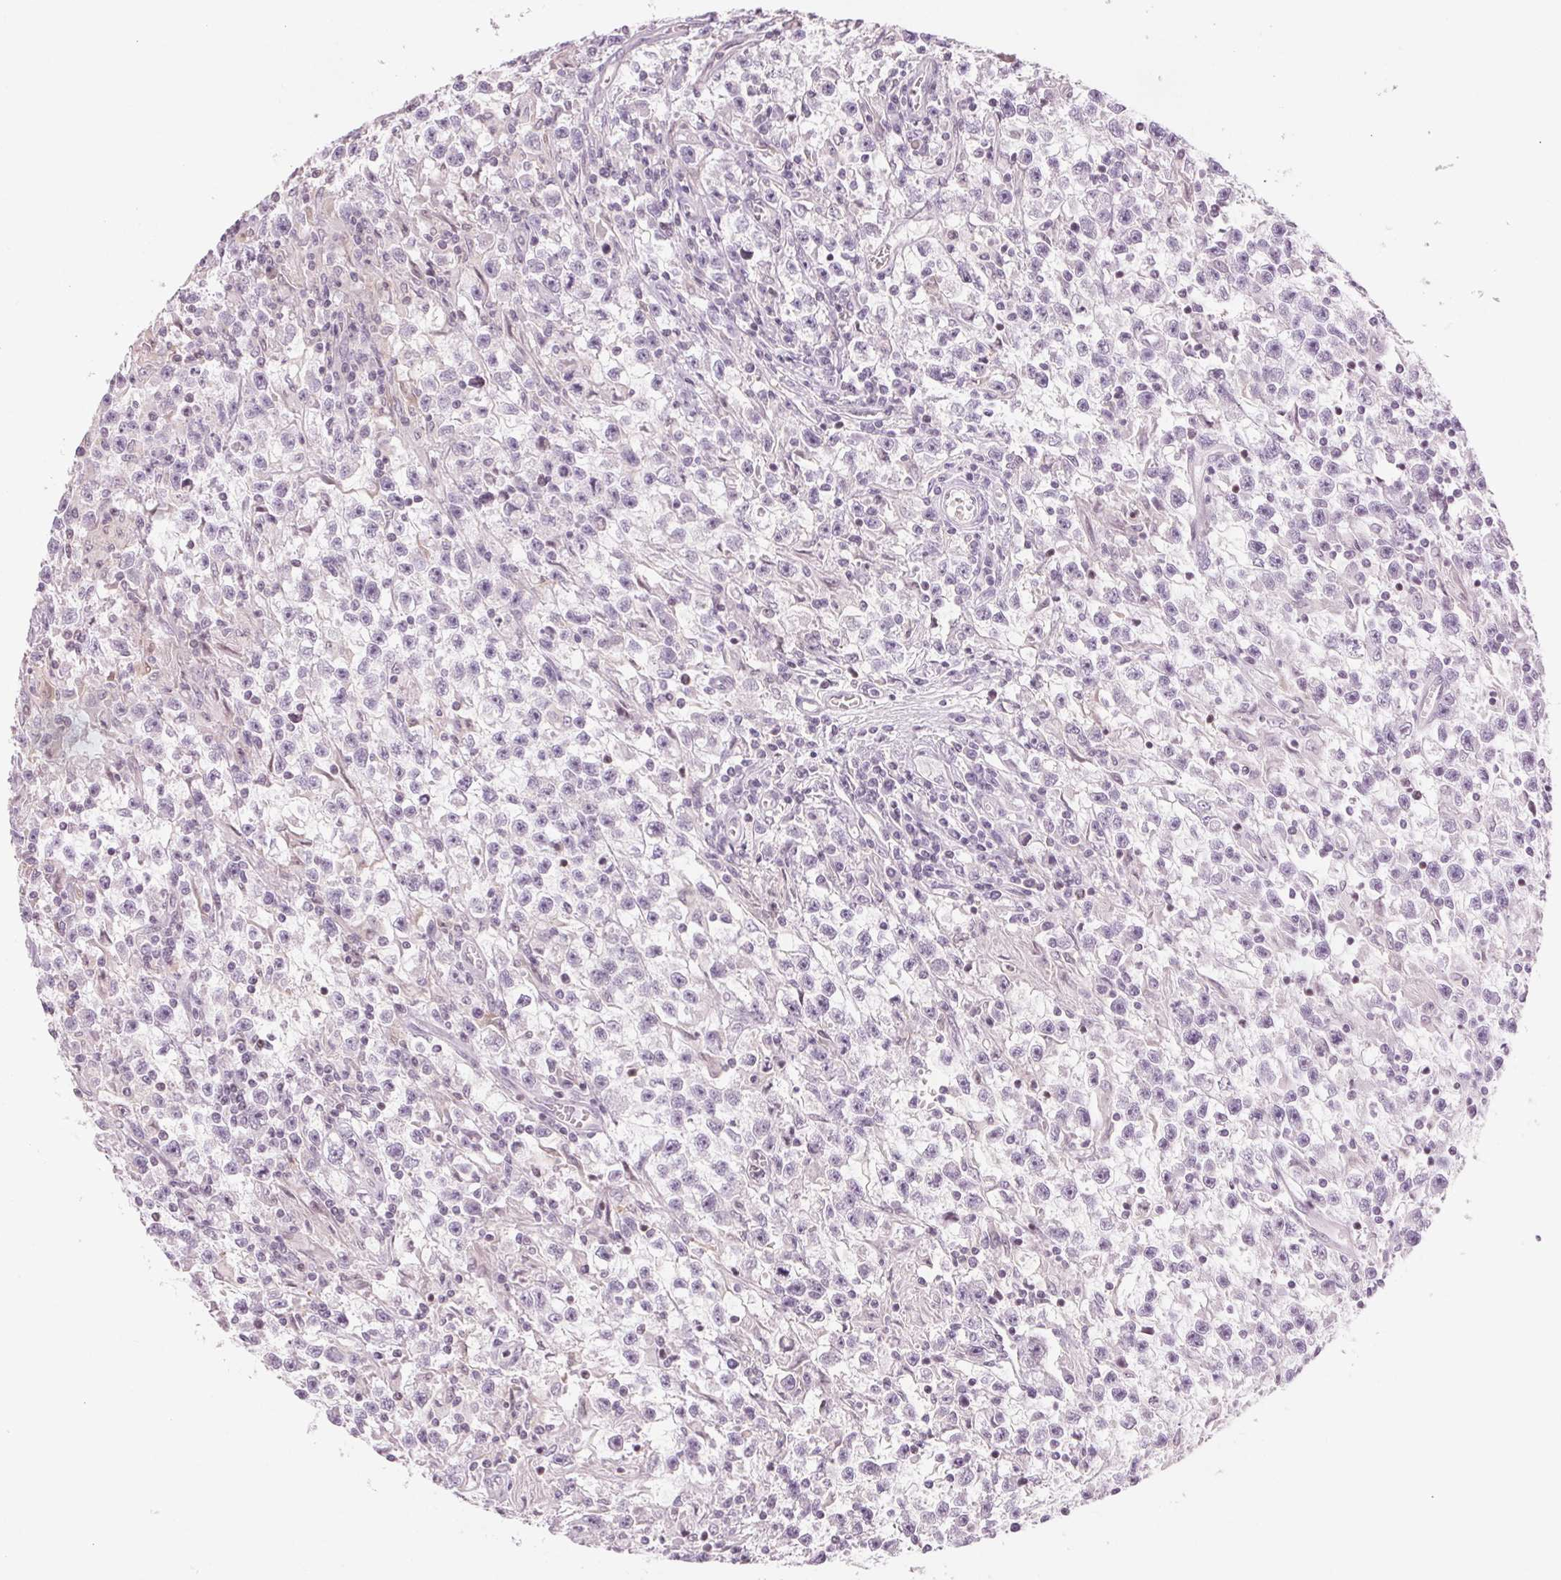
{"staining": {"intensity": "negative", "quantity": "none", "location": "none"}, "tissue": "testis cancer", "cell_type": "Tumor cells", "image_type": "cancer", "snomed": [{"axis": "morphology", "description": "Seminoma, NOS"}, {"axis": "topography", "description": "Testis"}], "caption": "This is an immunohistochemistry image of human testis cancer (seminoma). There is no positivity in tumor cells.", "gene": "SLC6A19", "patient": {"sex": "male", "age": 31}}